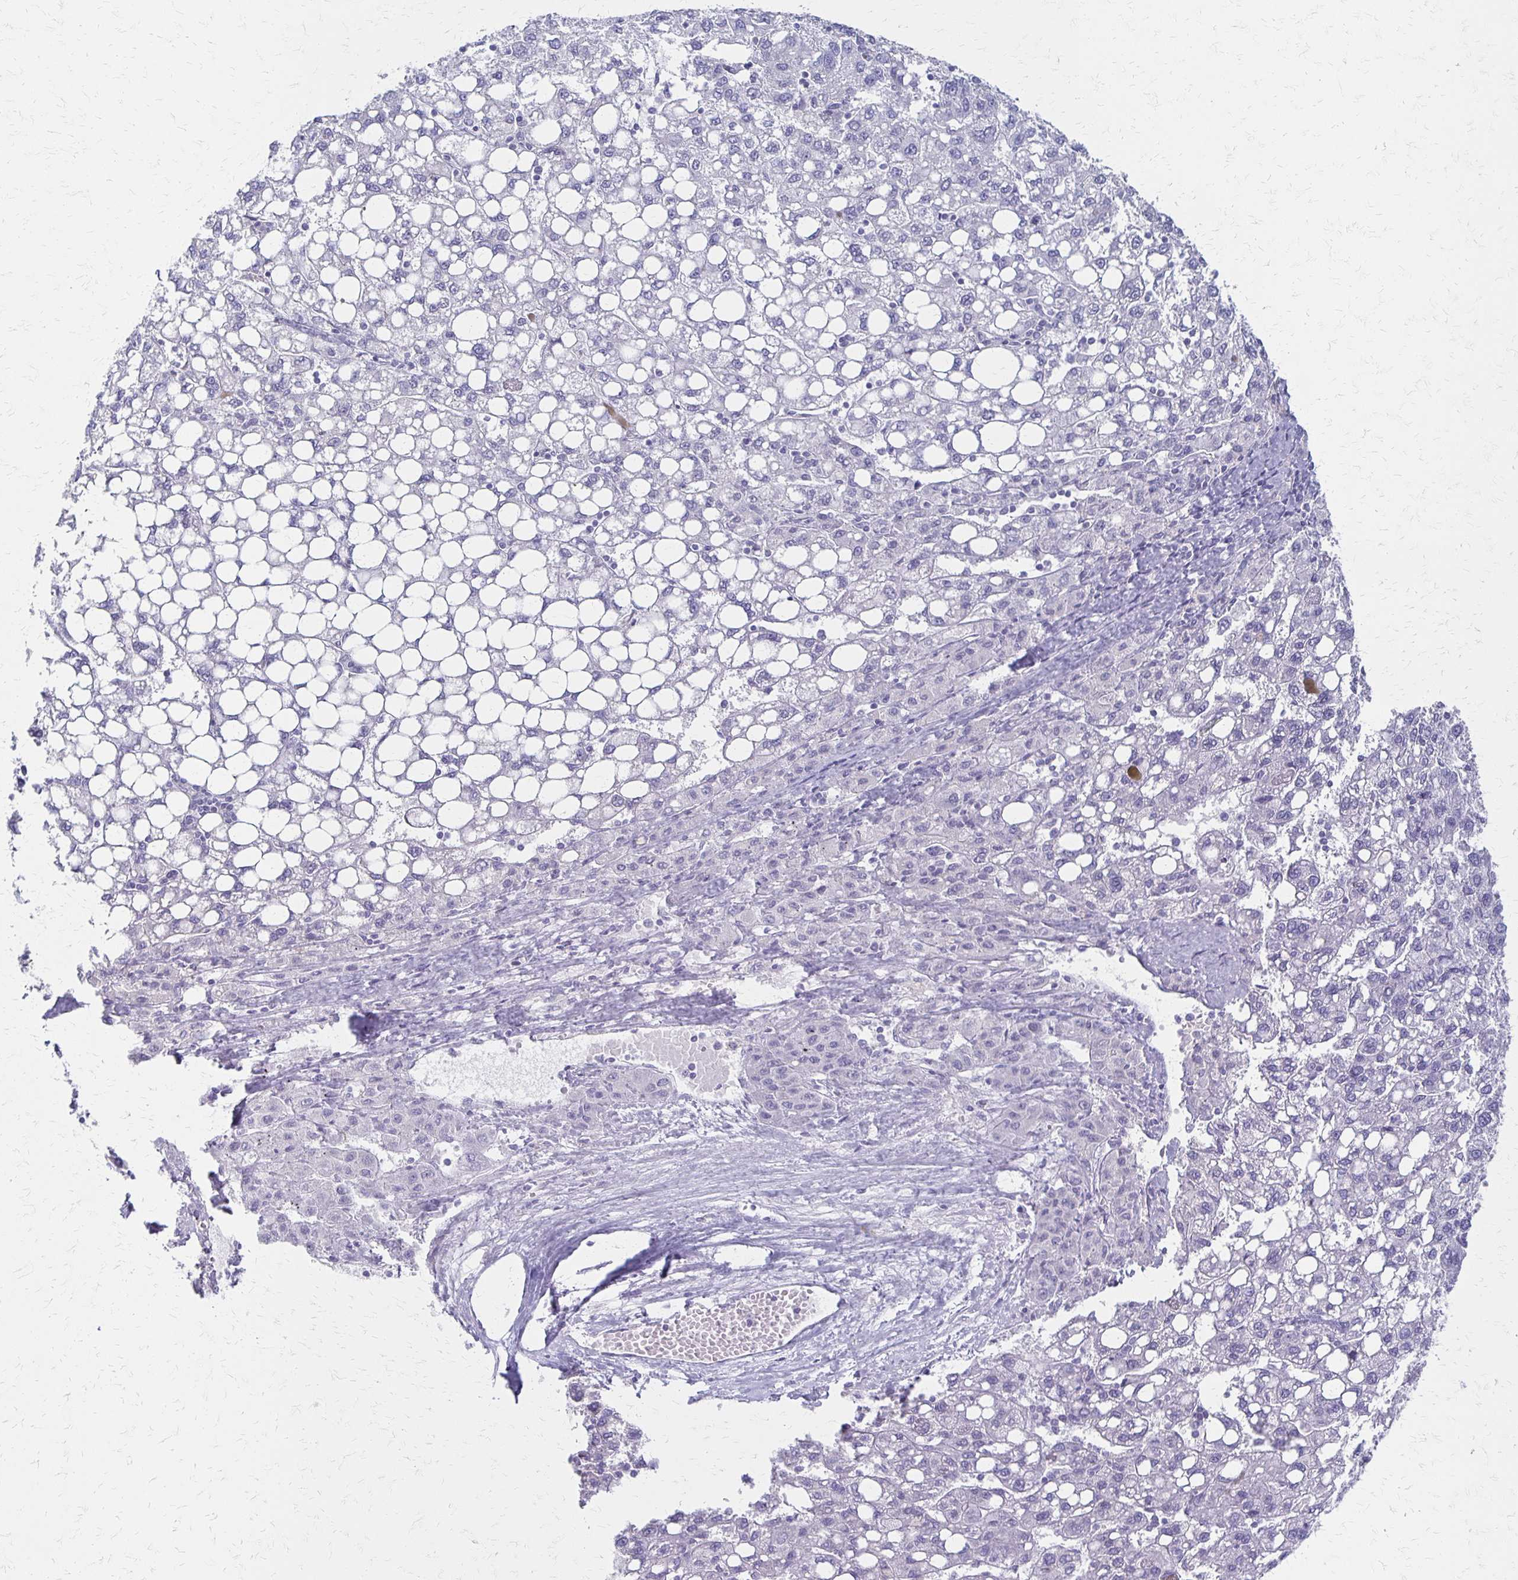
{"staining": {"intensity": "negative", "quantity": "none", "location": "none"}, "tissue": "liver cancer", "cell_type": "Tumor cells", "image_type": "cancer", "snomed": [{"axis": "morphology", "description": "Carcinoma, Hepatocellular, NOS"}, {"axis": "topography", "description": "Liver"}], "caption": "The photomicrograph exhibits no staining of tumor cells in liver hepatocellular carcinoma.", "gene": "IVL", "patient": {"sex": "female", "age": 82}}